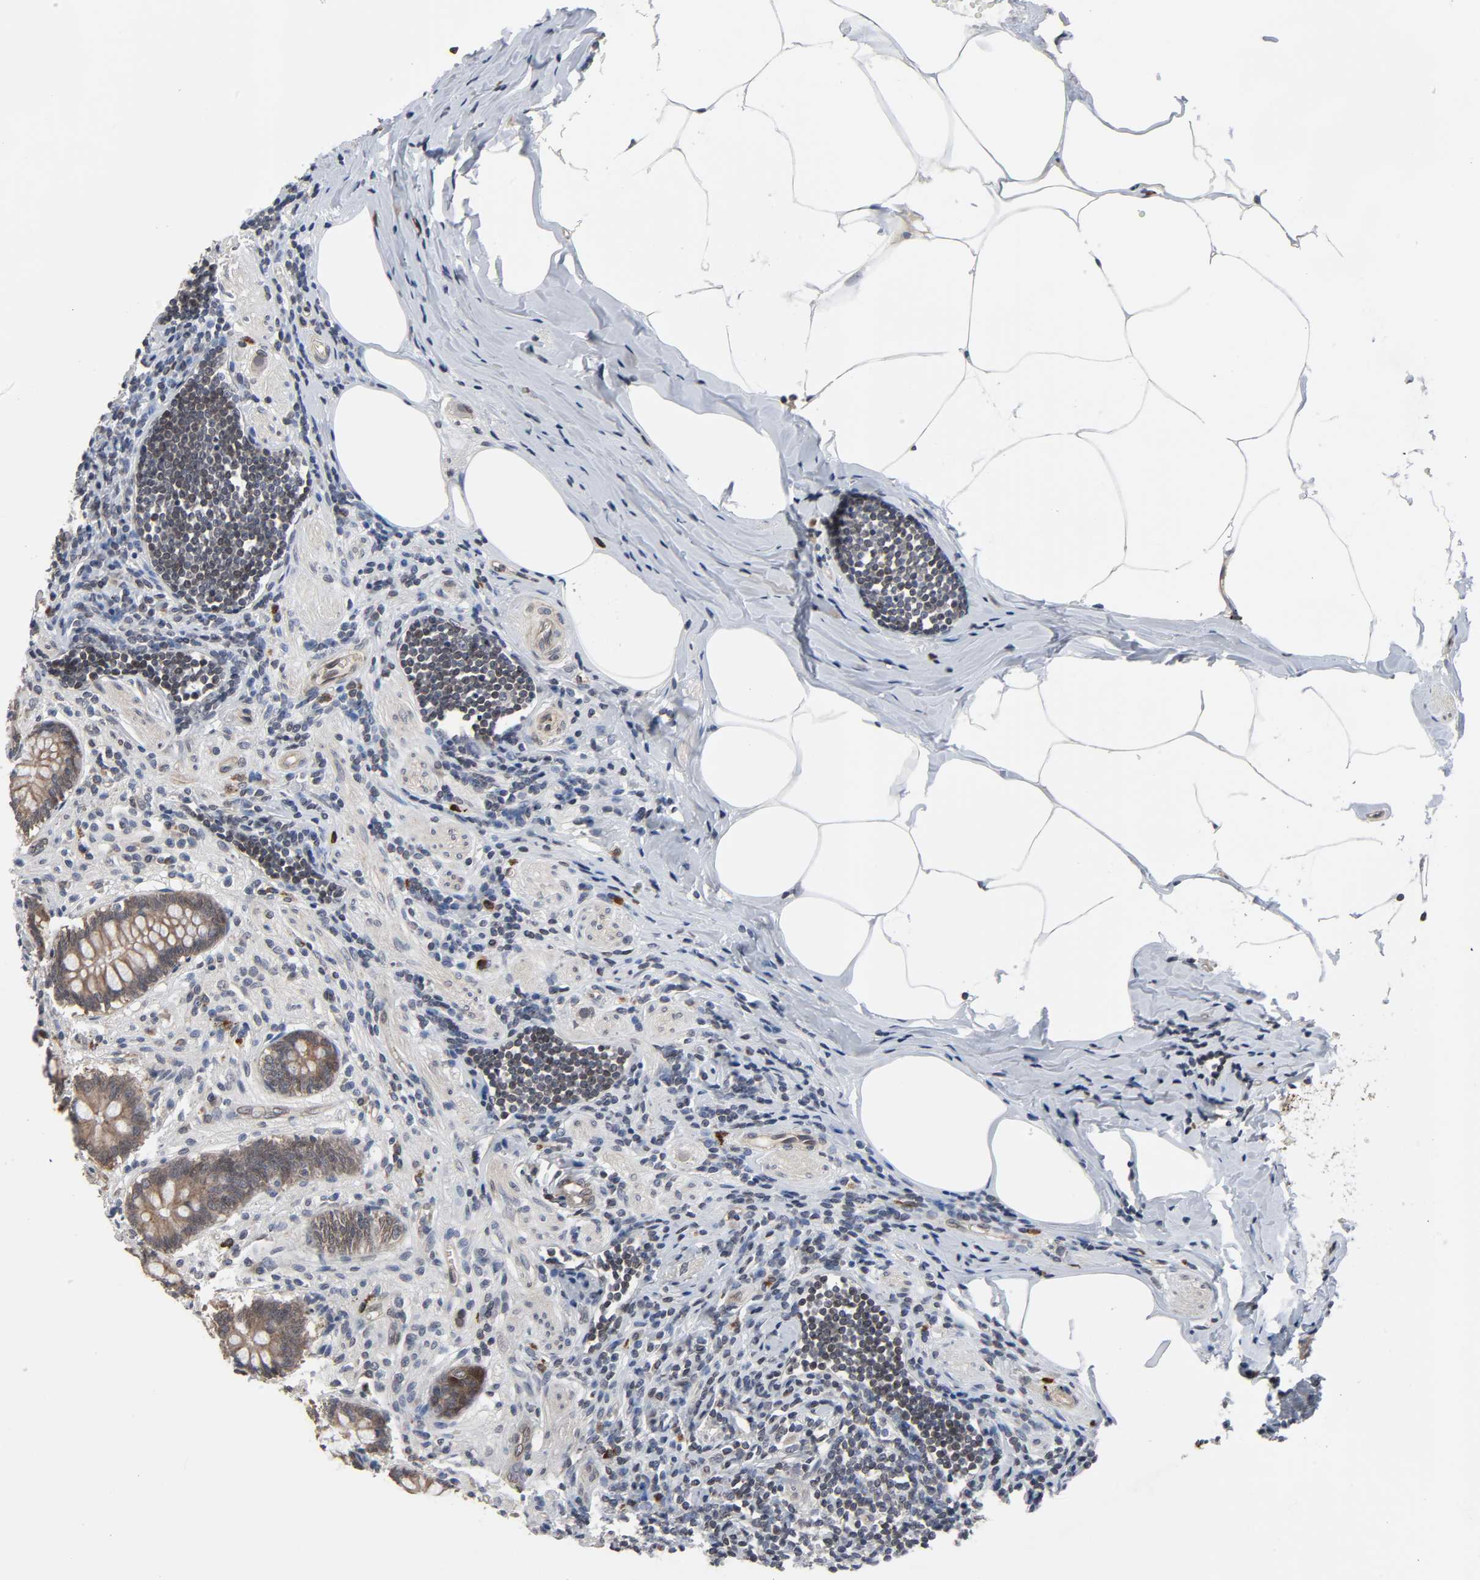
{"staining": {"intensity": "moderate", "quantity": ">75%", "location": "cytoplasmic/membranous"}, "tissue": "appendix", "cell_type": "Glandular cells", "image_type": "normal", "snomed": [{"axis": "morphology", "description": "Normal tissue, NOS"}, {"axis": "topography", "description": "Appendix"}], "caption": "Immunohistochemistry (IHC) (DAB) staining of normal appendix reveals moderate cytoplasmic/membranous protein staining in about >75% of glandular cells. The staining was performed using DAB (3,3'-diaminobenzidine) to visualize the protein expression in brown, while the nuclei were stained in blue with hematoxylin (Magnification: 20x).", "gene": "CCDC175", "patient": {"sex": "female", "age": 50}}